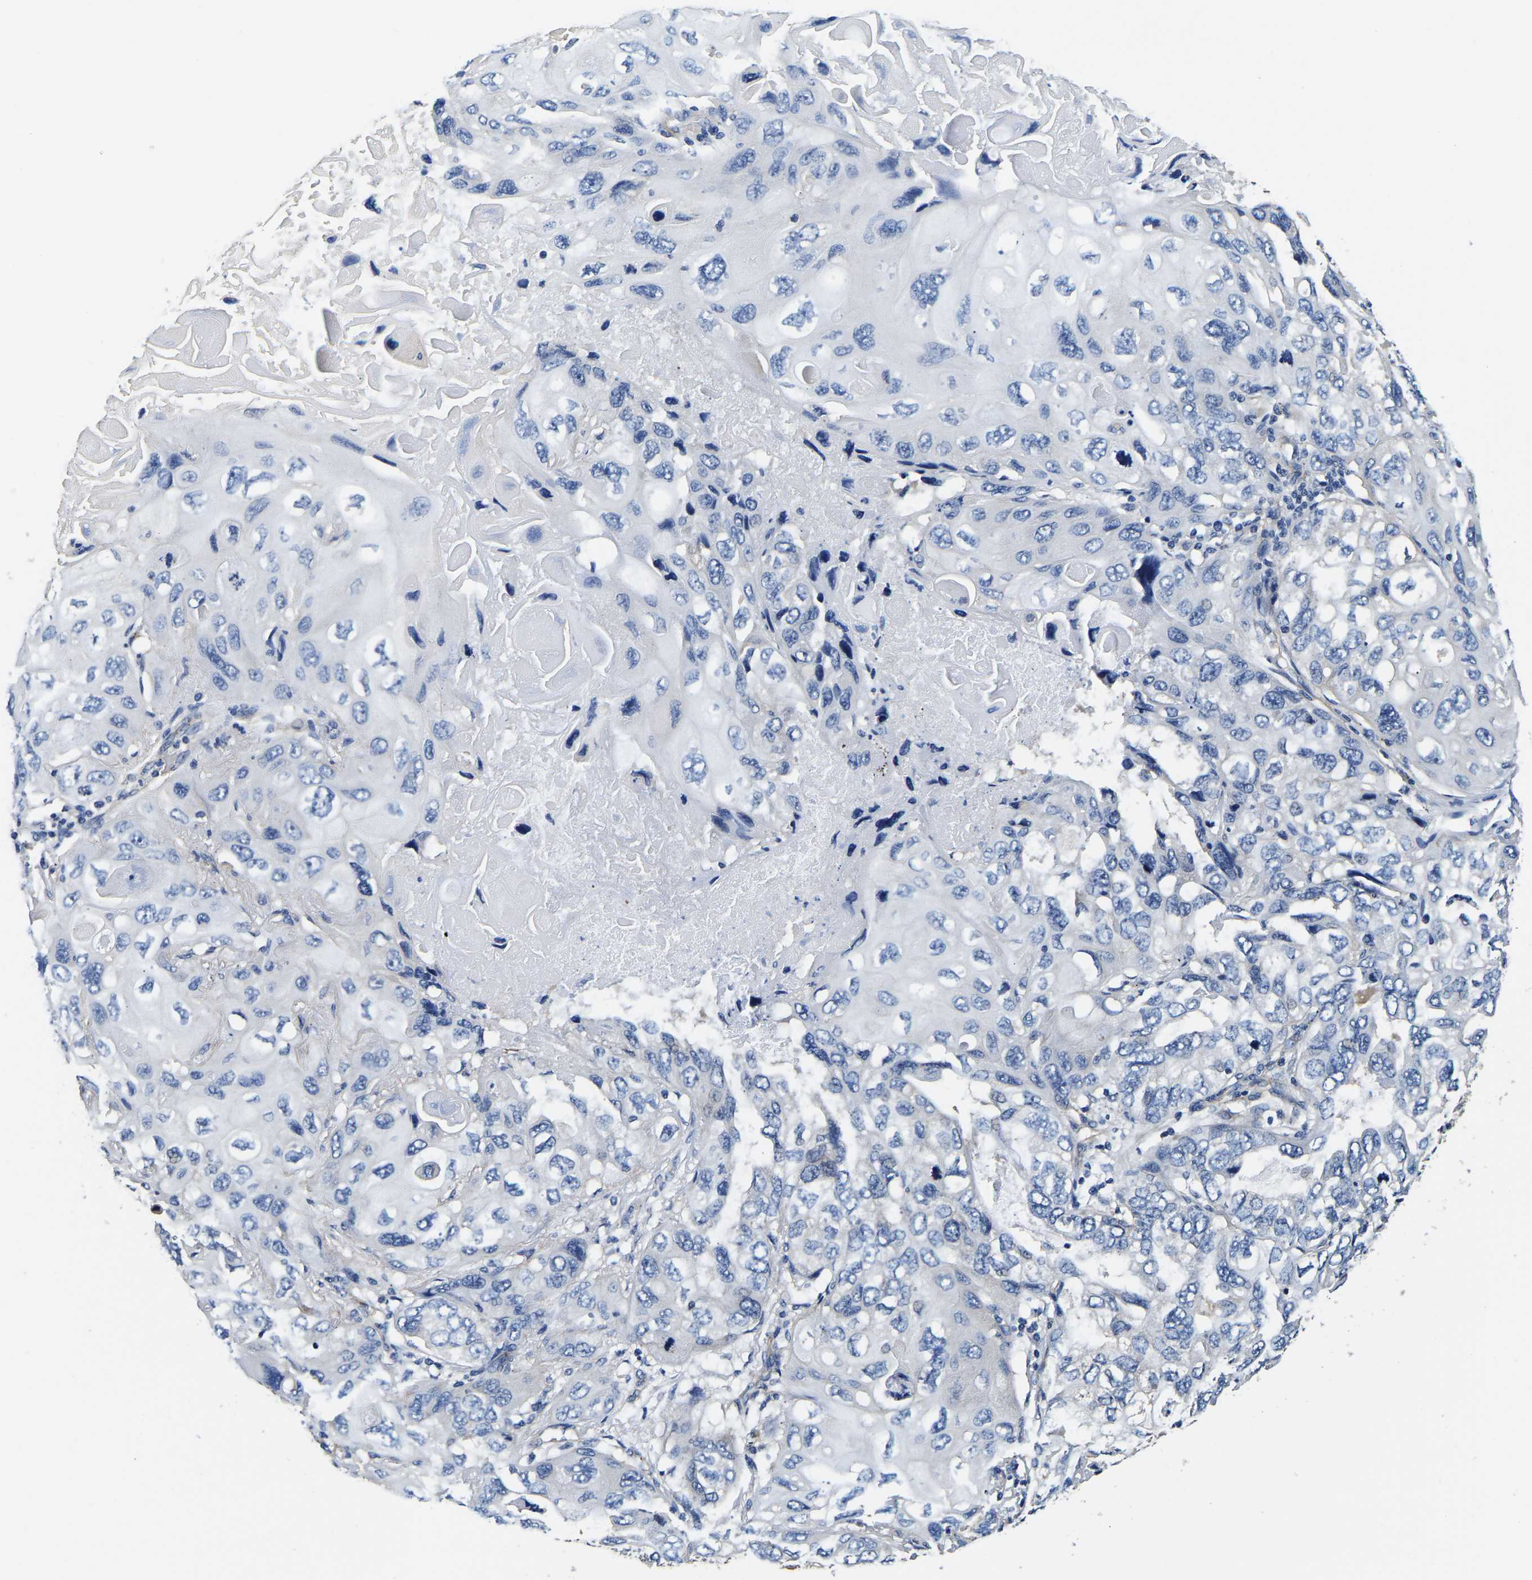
{"staining": {"intensity": "negative", "quantity": "none", "location": "none"}, "tissue": "lung cancer", "cell_type": "Tumor cells", "image_type": "cancer", "snomed": [{"axis": "morphology", "description": "Squamous cell carcinoma, NOS"}, {"axis": "topography", "description": "Lung"}], "caption": "The immunohistochemistry image has no significant positivity in tumor cells of squamous cell carcinoma (lung) tissue.", "gene": "SH3GLB1", "patient": {"sex": "female", "age": 73}}